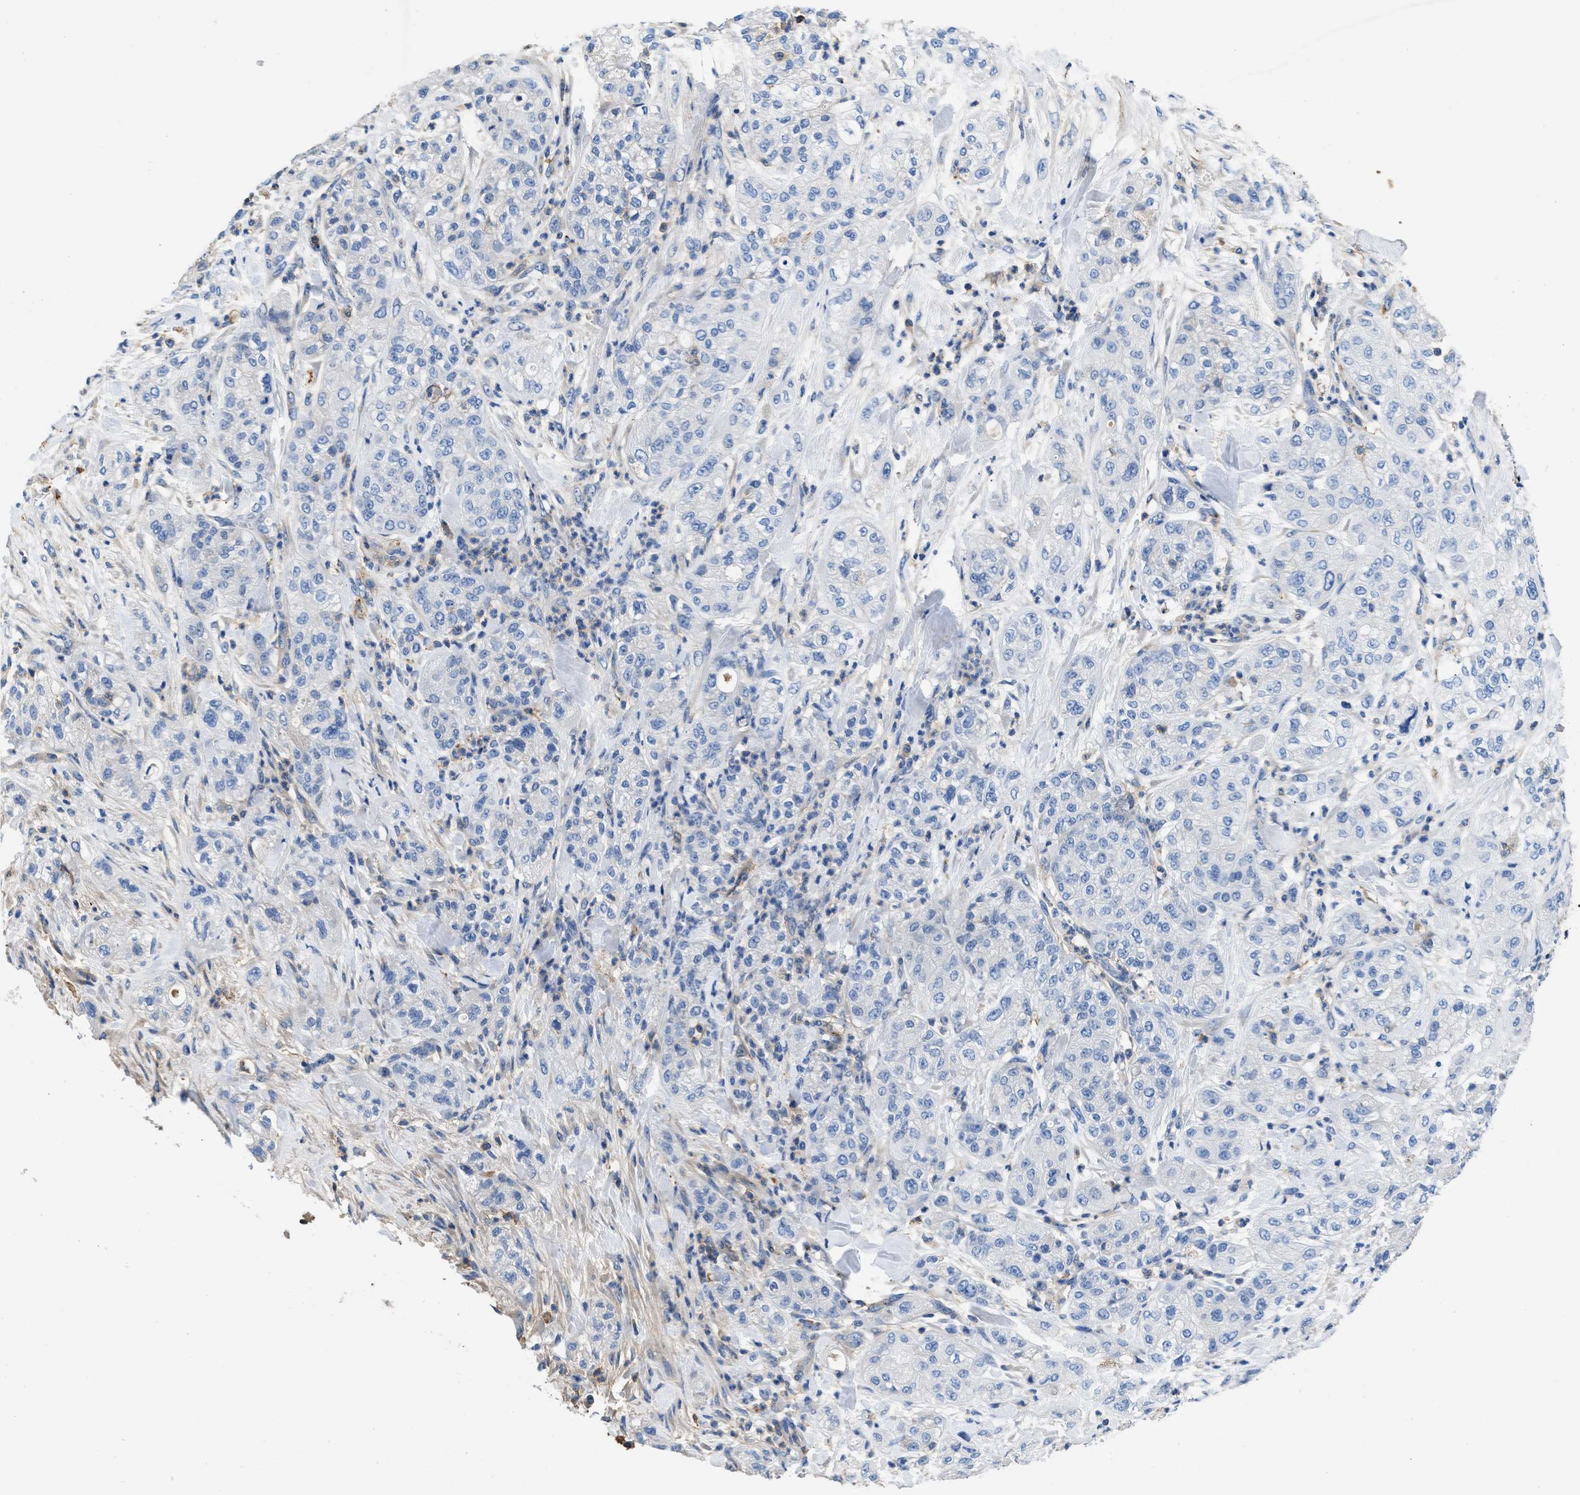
{"staining": {"intensity": "negative", "quantity": "none", "location": "none"}, "tissue": "pancreatic cancer", "cell_type": "Tumor cells", "image_type": "cancer", "snomed": [{"axis": "morphology", "description": "Adenocarcinoma, NOS"}, {"axis": "topography", "description": "Pancreas"}], "caption": "Tumor cells are negative for protein expression in human adenocarcinoma (pancreatic).", "gene": "KCNQ4", "patient": {"sex": "female", "age": 78}}